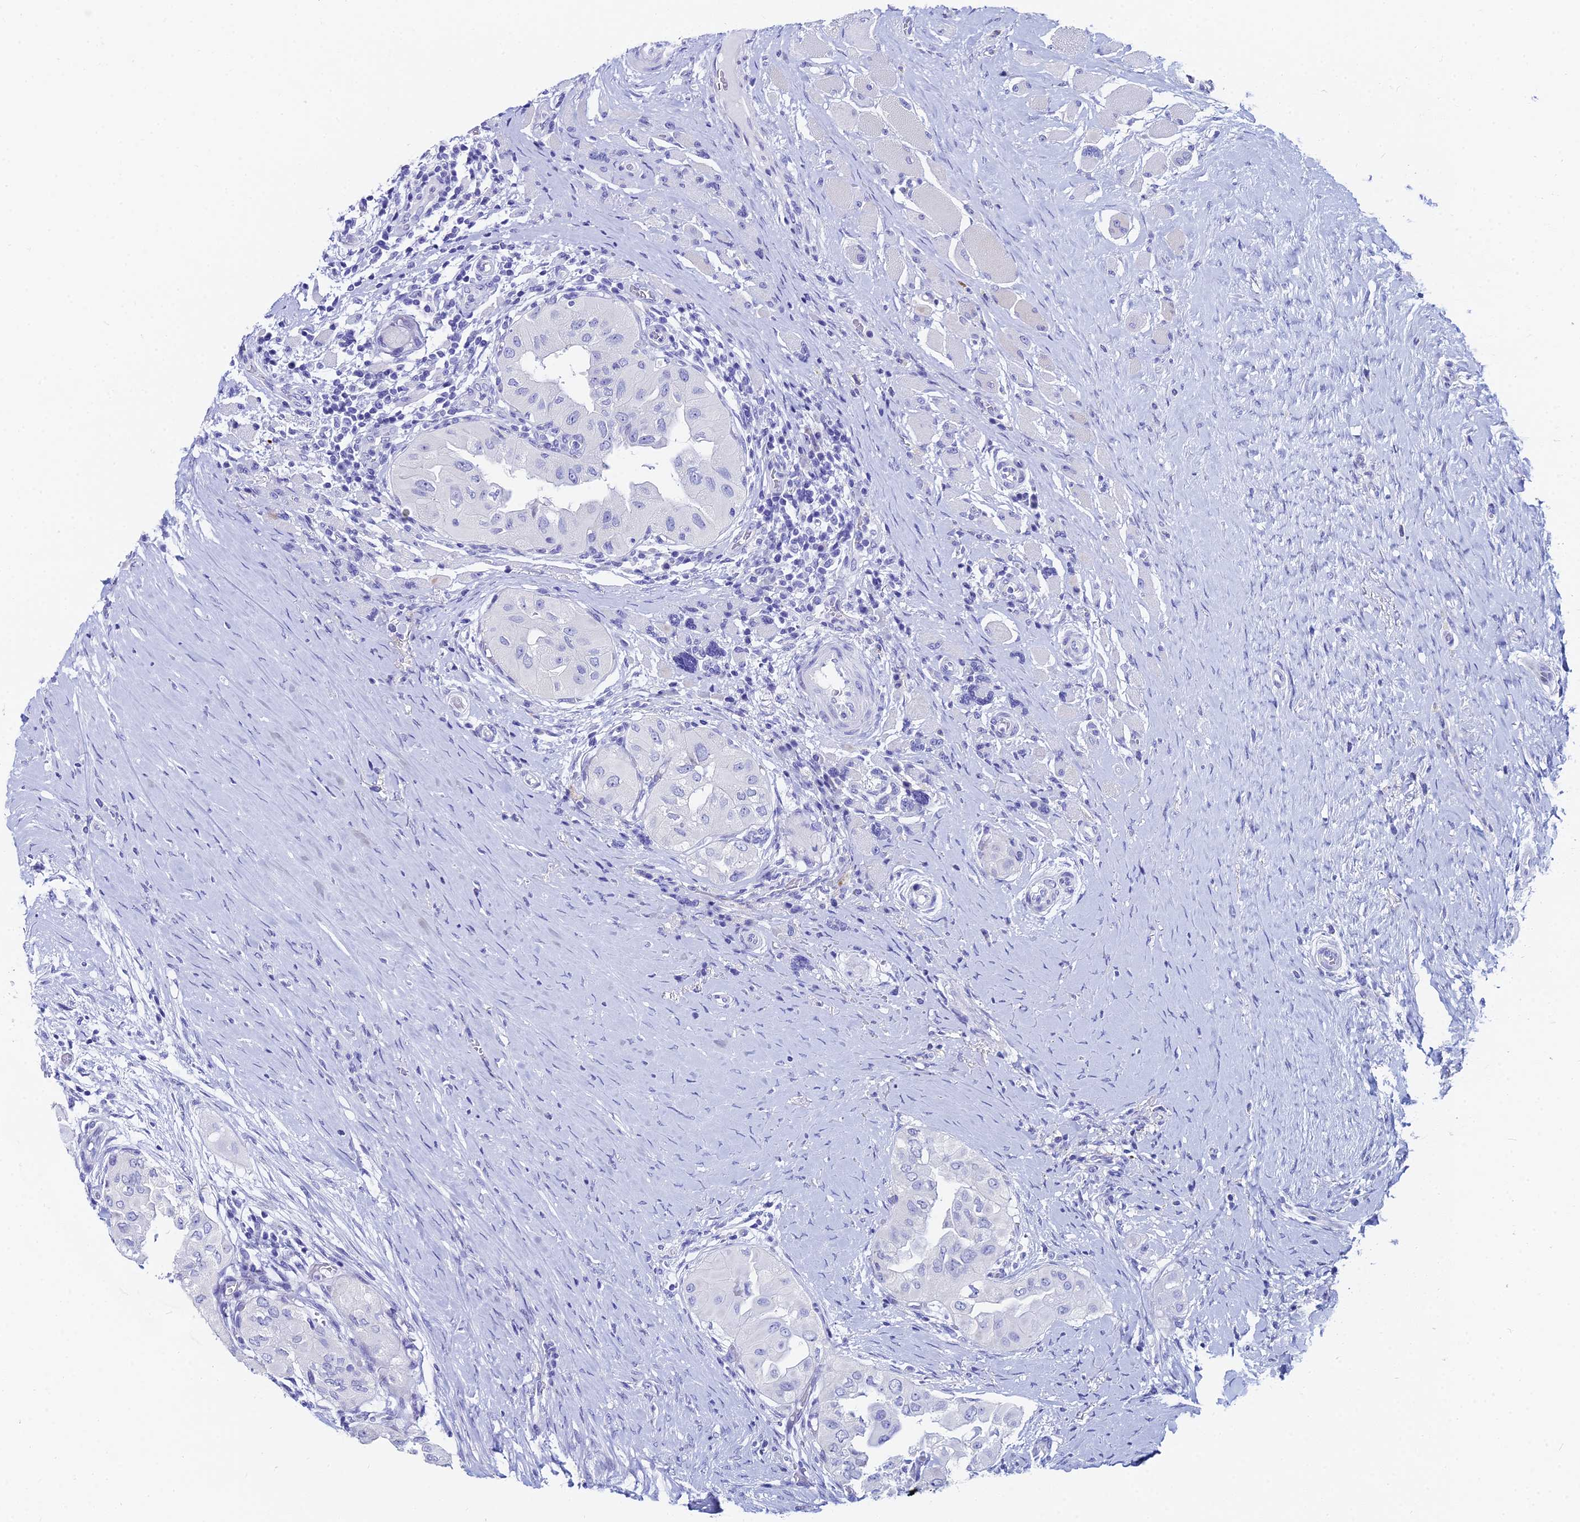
{"staining": {"intensity": "negative", "quantity": "none", "location": "none"}, "tissue": "thyroid cancer", "cell_type": "Tumor cells", "image_type": "cancer", "snomed": [{"axis": "morphology", "description": "Papillary adenocarcinoma, NOS"}, {"axis": "topography", "description": "Thyroid gland"}], "caption": "Tumor cells are negative for protein expression in human thyroid papillary adenocarcinoma. (DAB immunohistochemistry (IHC) visualized using brightfield microscopy, high magnification).", "gene": "HSPA1L", "patient": {"sex": "female", "age": 59}}